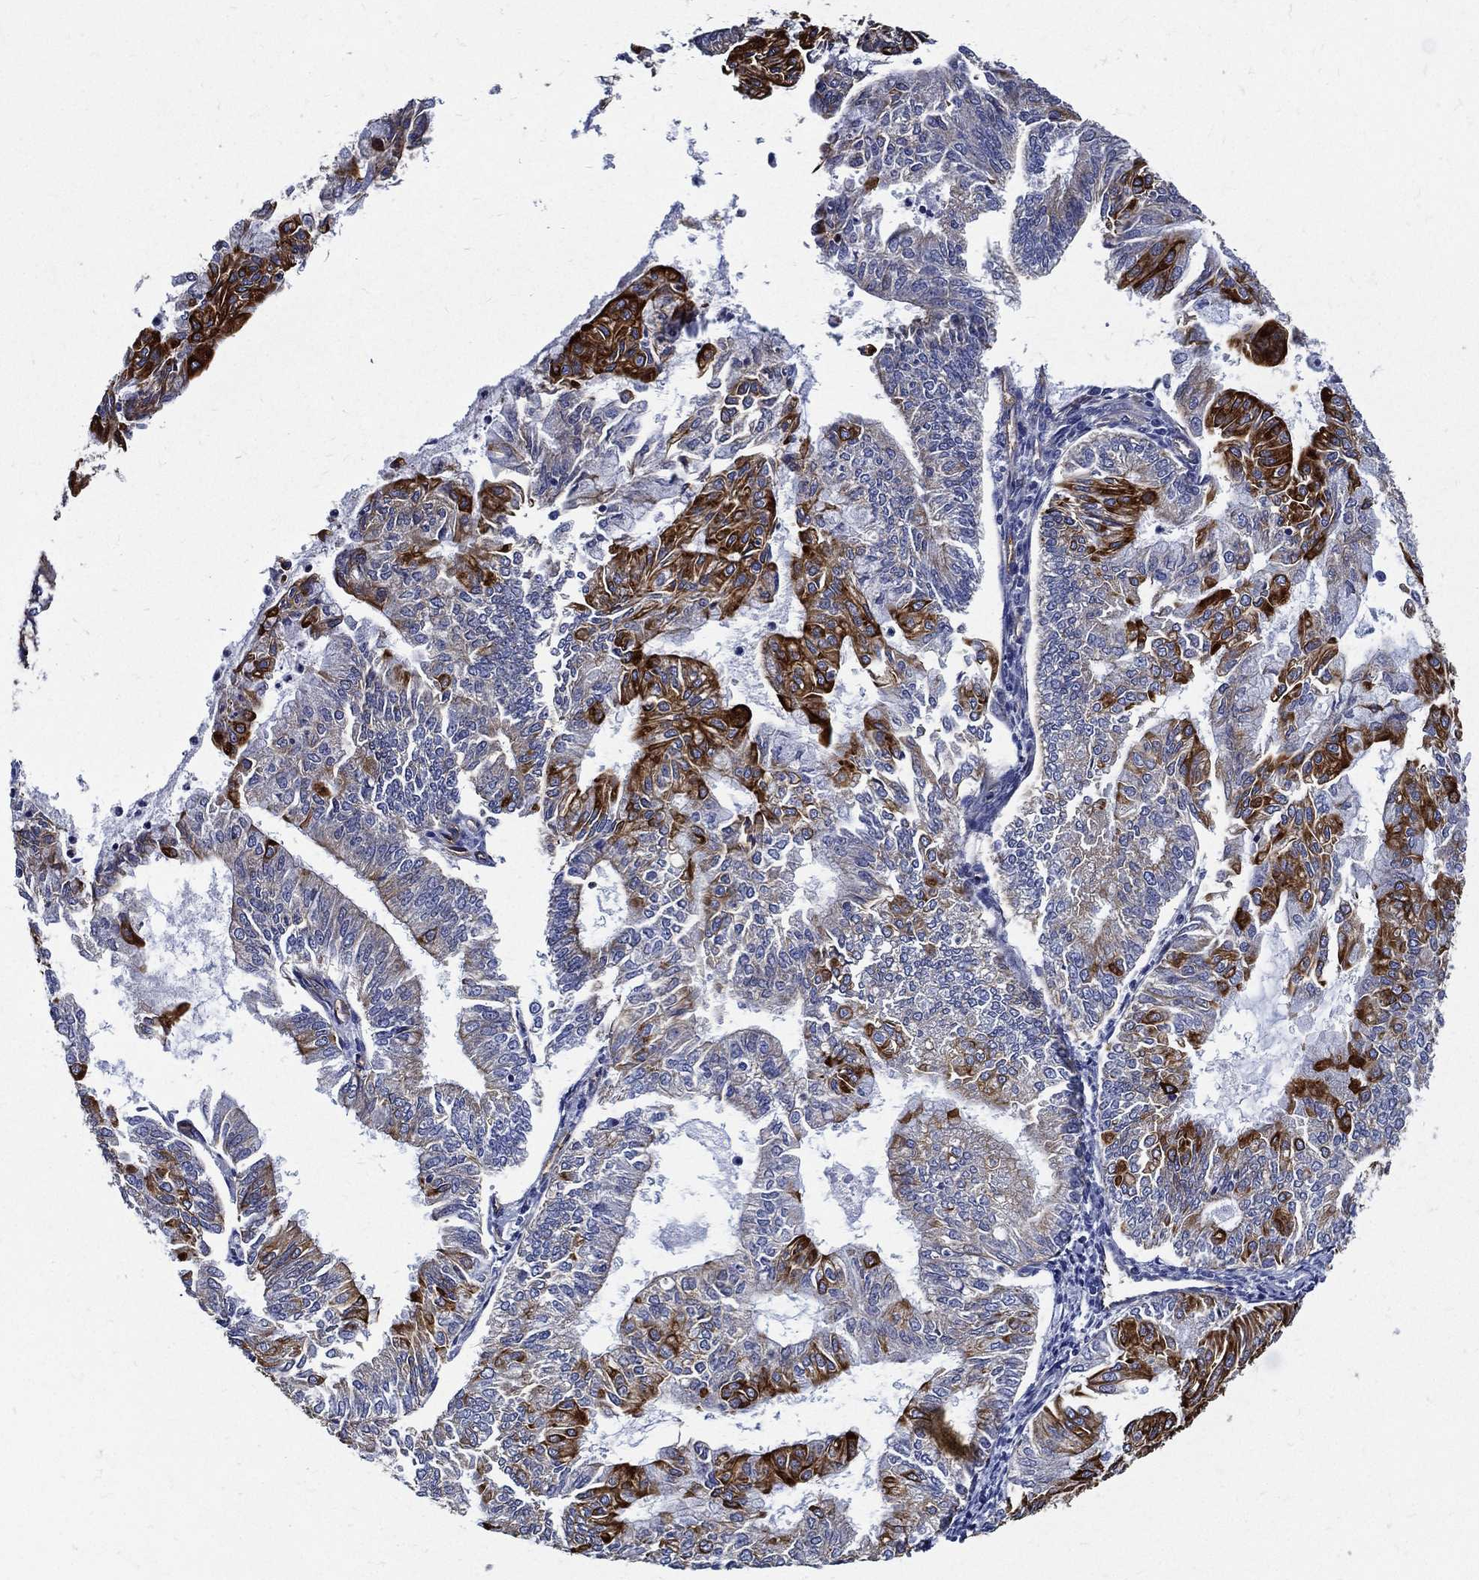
{"staining": {"intensity": "strong", "quantity": "<25%", "location": "cytoplasmic/membranous"}, "tissue": "endometrial cancer", "cell_type": "Tumor cells", "image_type": "cancer", "snomed": [{"axis": "morphology", "description": "Adenocarcinoma, NOS"}, {"axis": "topography", "description": "Endometrium"}], "caption": "High-power microscopy captured an immunohistochemistry histopathology image of endometrial cancer (adenocarcinoma), revealing strong cytoplasmic/membranous positivity in about <25% of tumor cells. (IHC, brightfield microscopy, high magnification).", "gene": "NEDD9", "patient": {"sex": "female", "age": 59}}